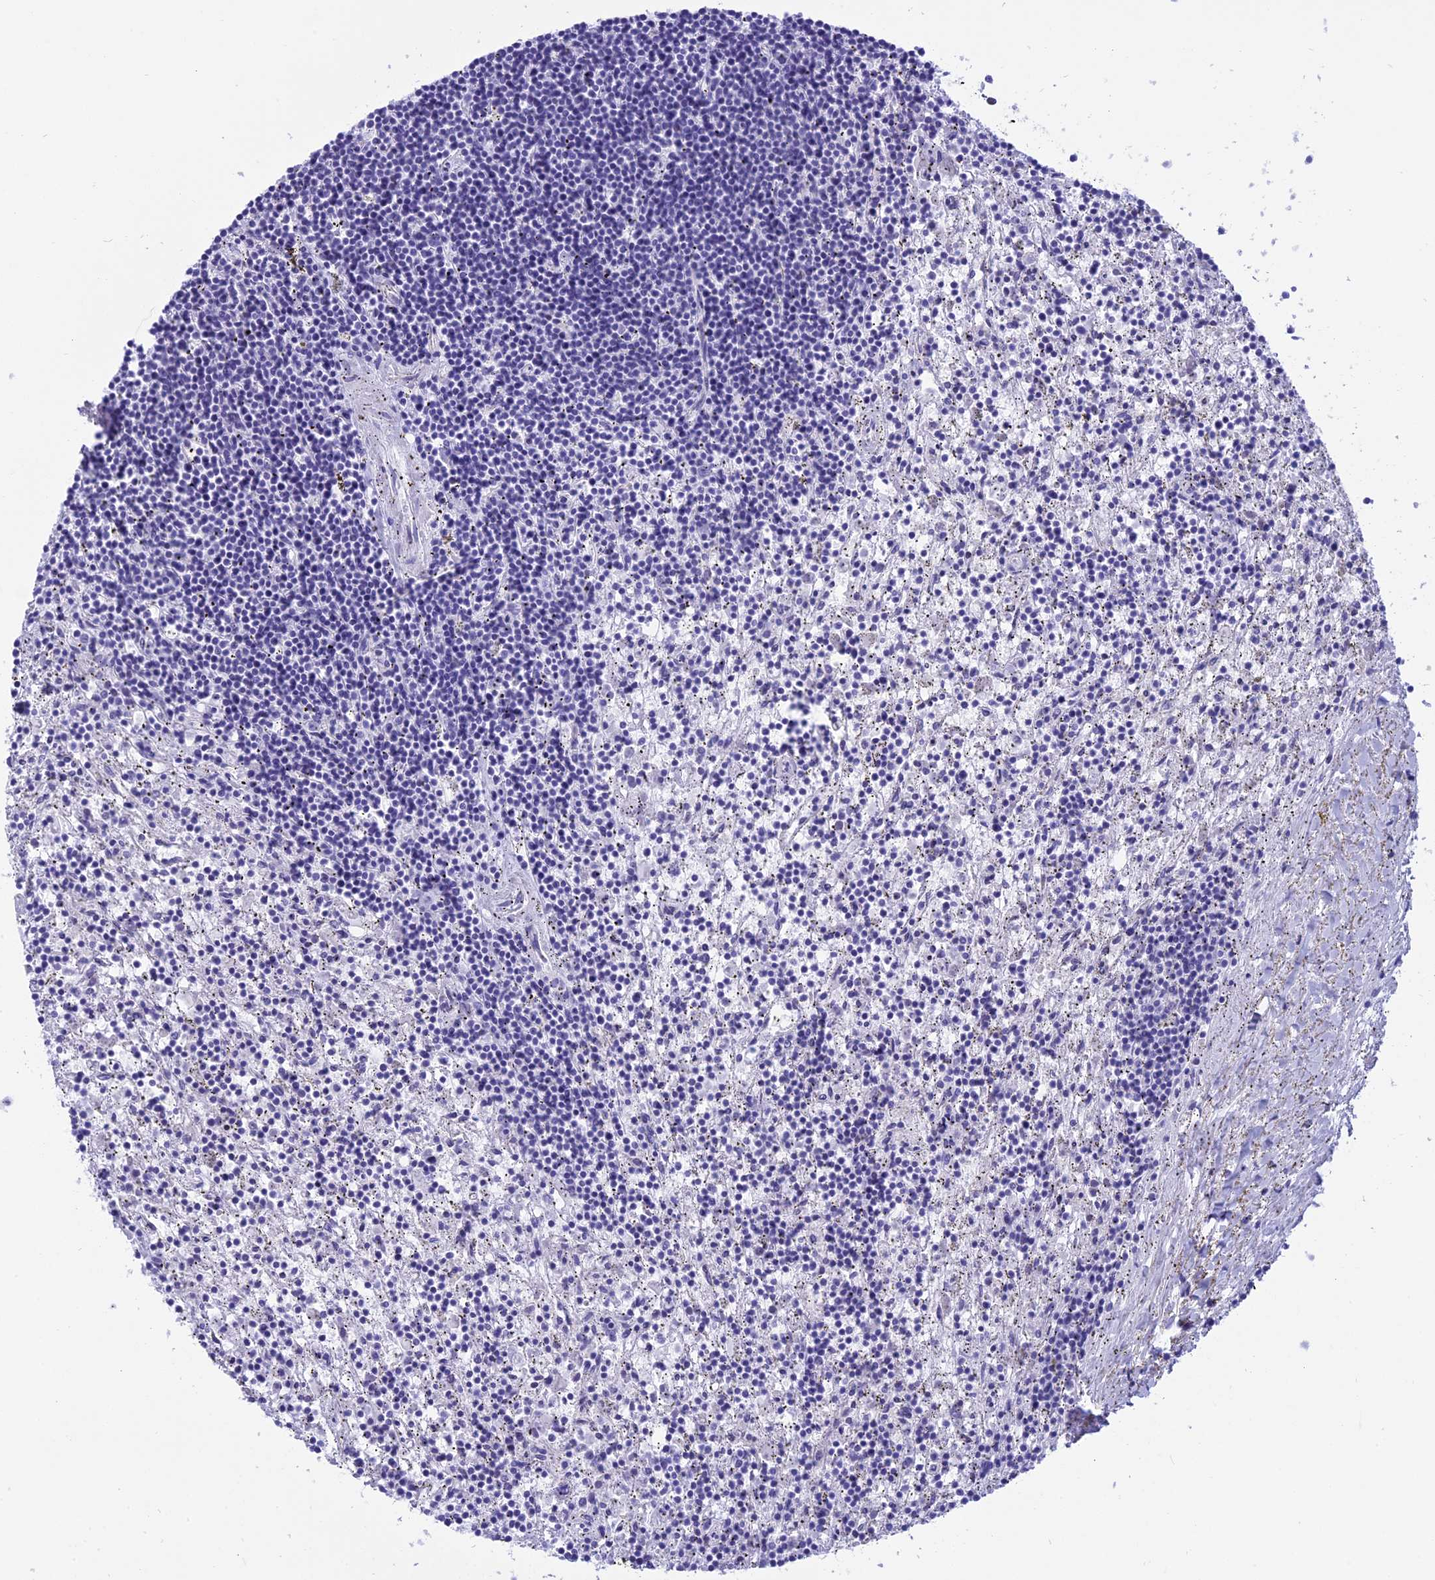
{"staining": {"intensity": "negative", "quantity": "none", "location": "none"}, "tissue": "lymphoma", "cell_type": "Tumor cells", "image_type": "cancer", "snomed": [{"axis": "morphology", "description": "Malignant lymphoma, non-Hodgkin's type, Low grade"}, {"axis": "topography", "description": "Spleen"}], "caption": "IHC of human lymphoma demonstrates no expression in tumor cells. Nuclei are stained in blue.", "gene": "SPIRE2", "patient": {"sex": "male", "age": 76}}